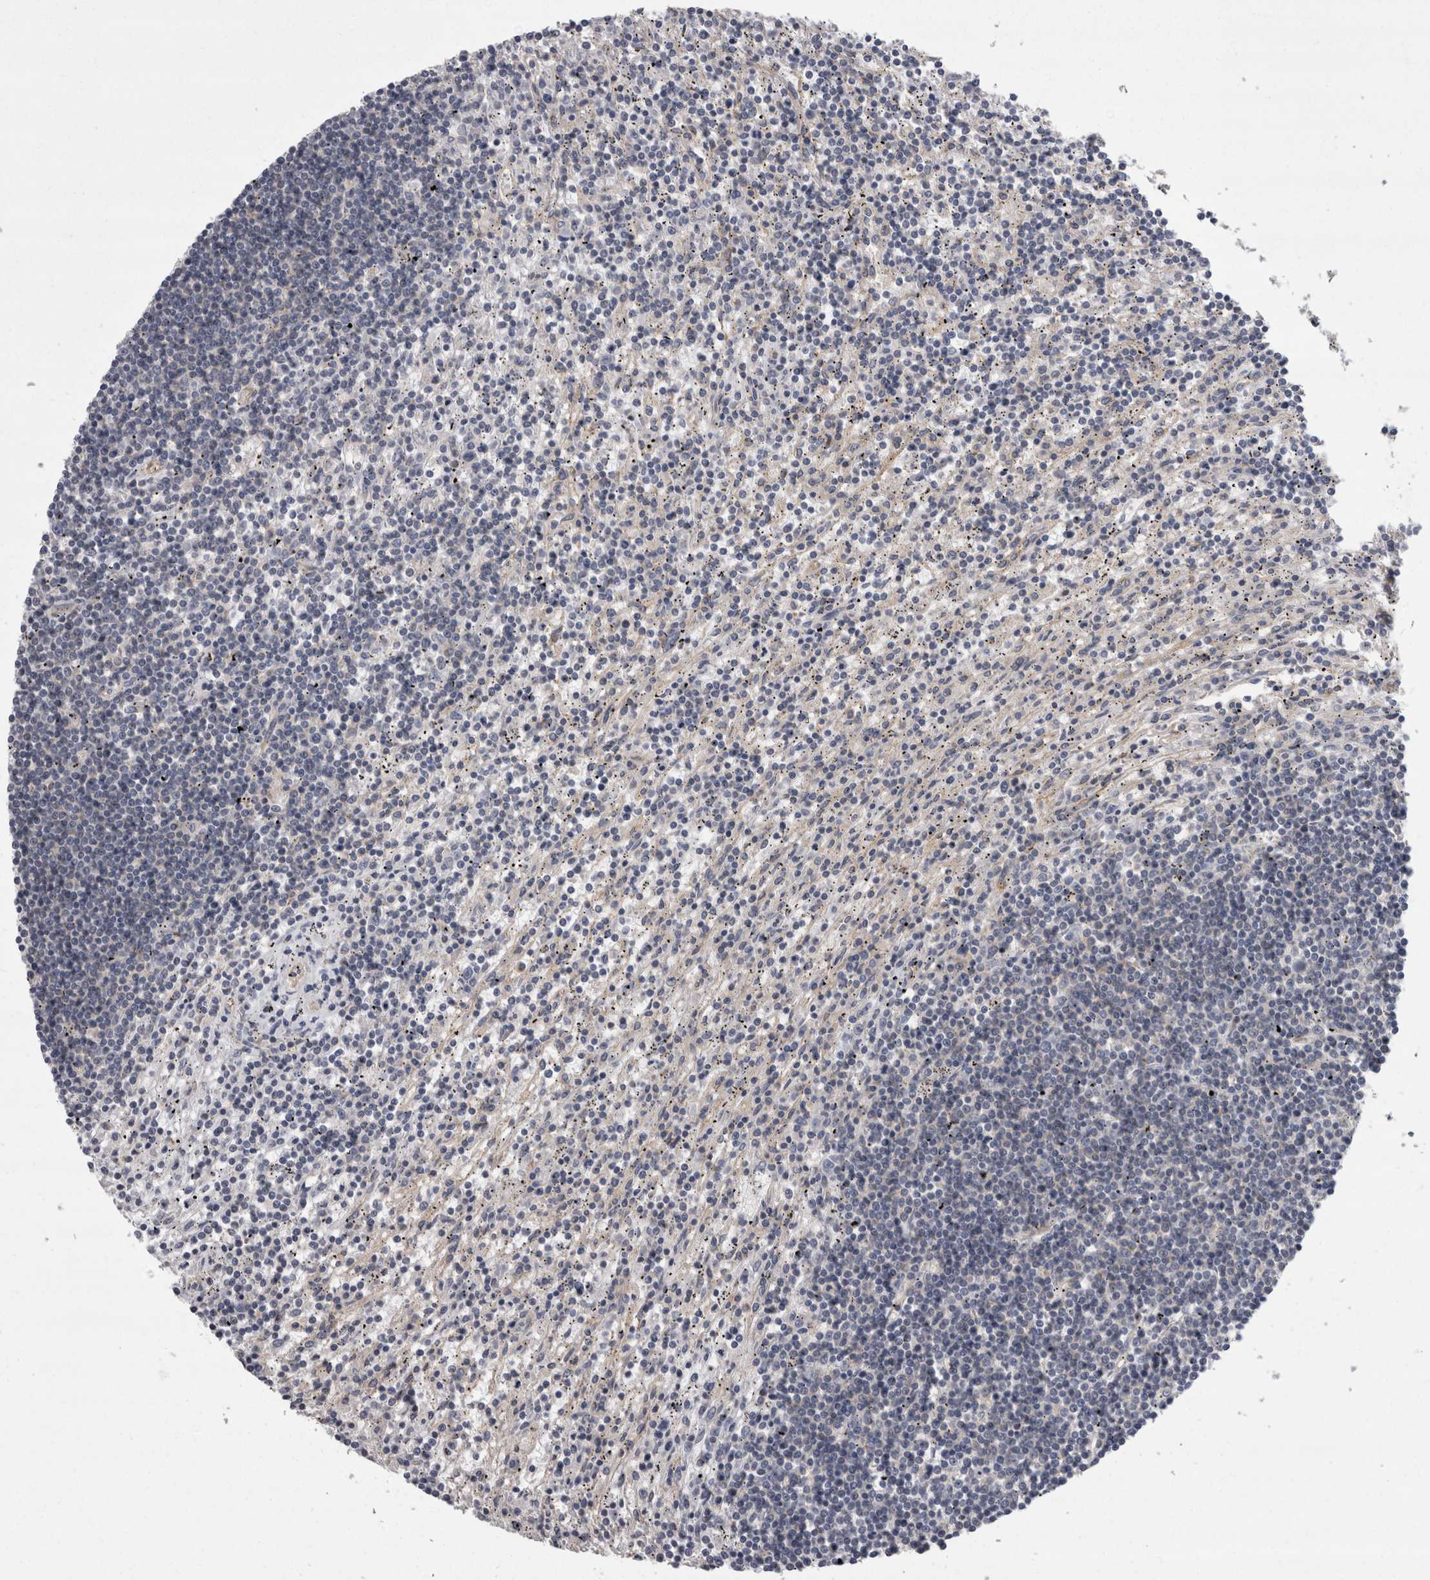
{"staining": {"intensity": "negative", "quantity": "none", "location": "none"}, "tissue": "lymphoma", "cell_type": "Tumor cells", "image_type": "cancer", "snomed": [{"axis": "morphology", "description": "Malignant lymphoma, non-Hodgkin's type, Low grade"}, {"axis": "topography", "description": "Spleen"}], "caption": "IHC histopathology image of malignant lymphoma, non-Hodgkin's type (low-grade) stained for a protein (brown), which demonstrates no staining in tumor cells.", "gene": "LYZL6", "patient": {"sex": "male", "age": 76}}